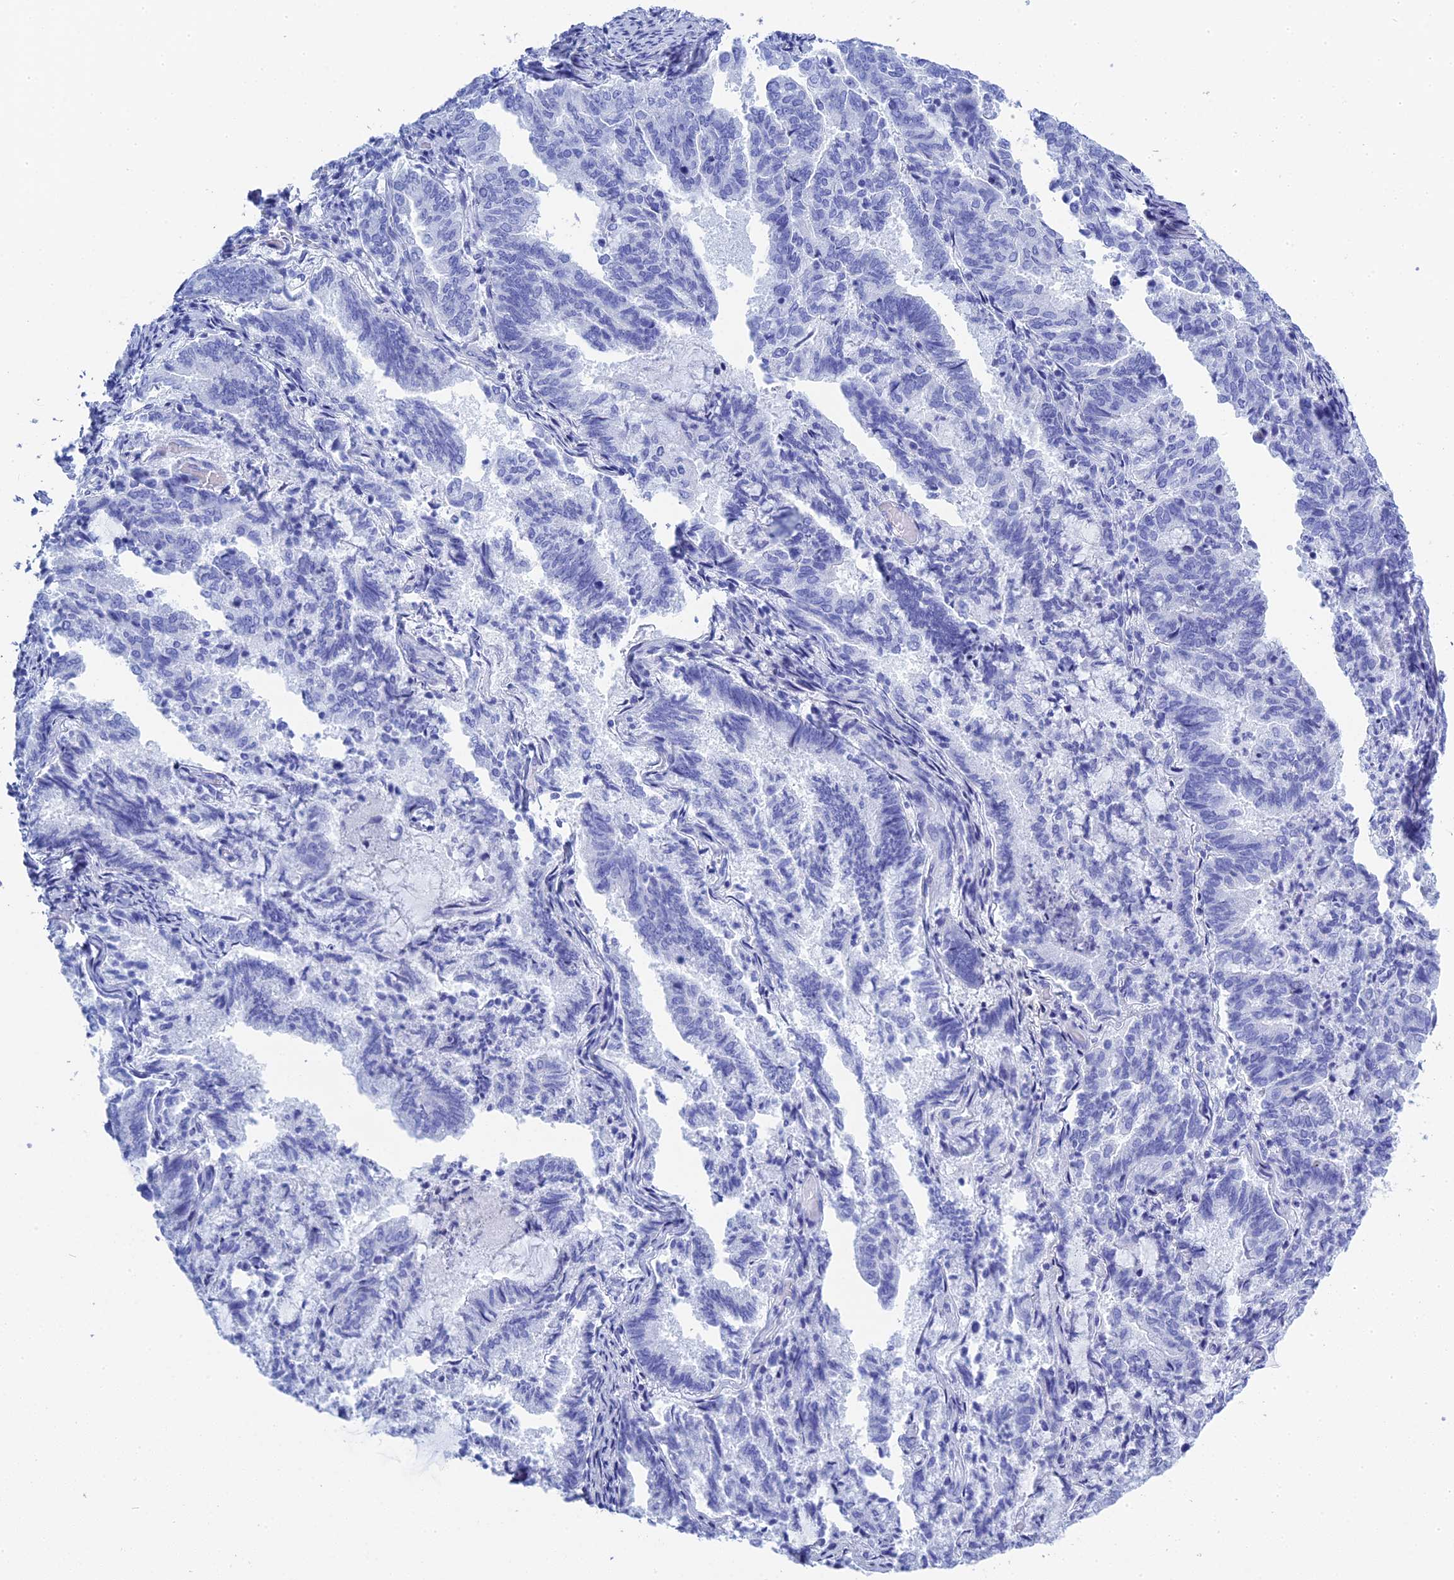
{"staining": {"intensity": "negative", "quantity": "none", "location": "none"}, "tissue": "endometrial cancer", "cell_type": "Tumor cells", "image_type": "cancer", "snomed": [{"axis": "morphology", "description": "Adenocarcinoma, NOS"}, {"axis": "topography", "description": "Endometrium"}], "caption": "DAB immunohistochemical staining of human endometrial cancer reveals no significant positivity in tumor cells.", "gene": "TEX101", "patient": {"sex": "female", "age": 80}}